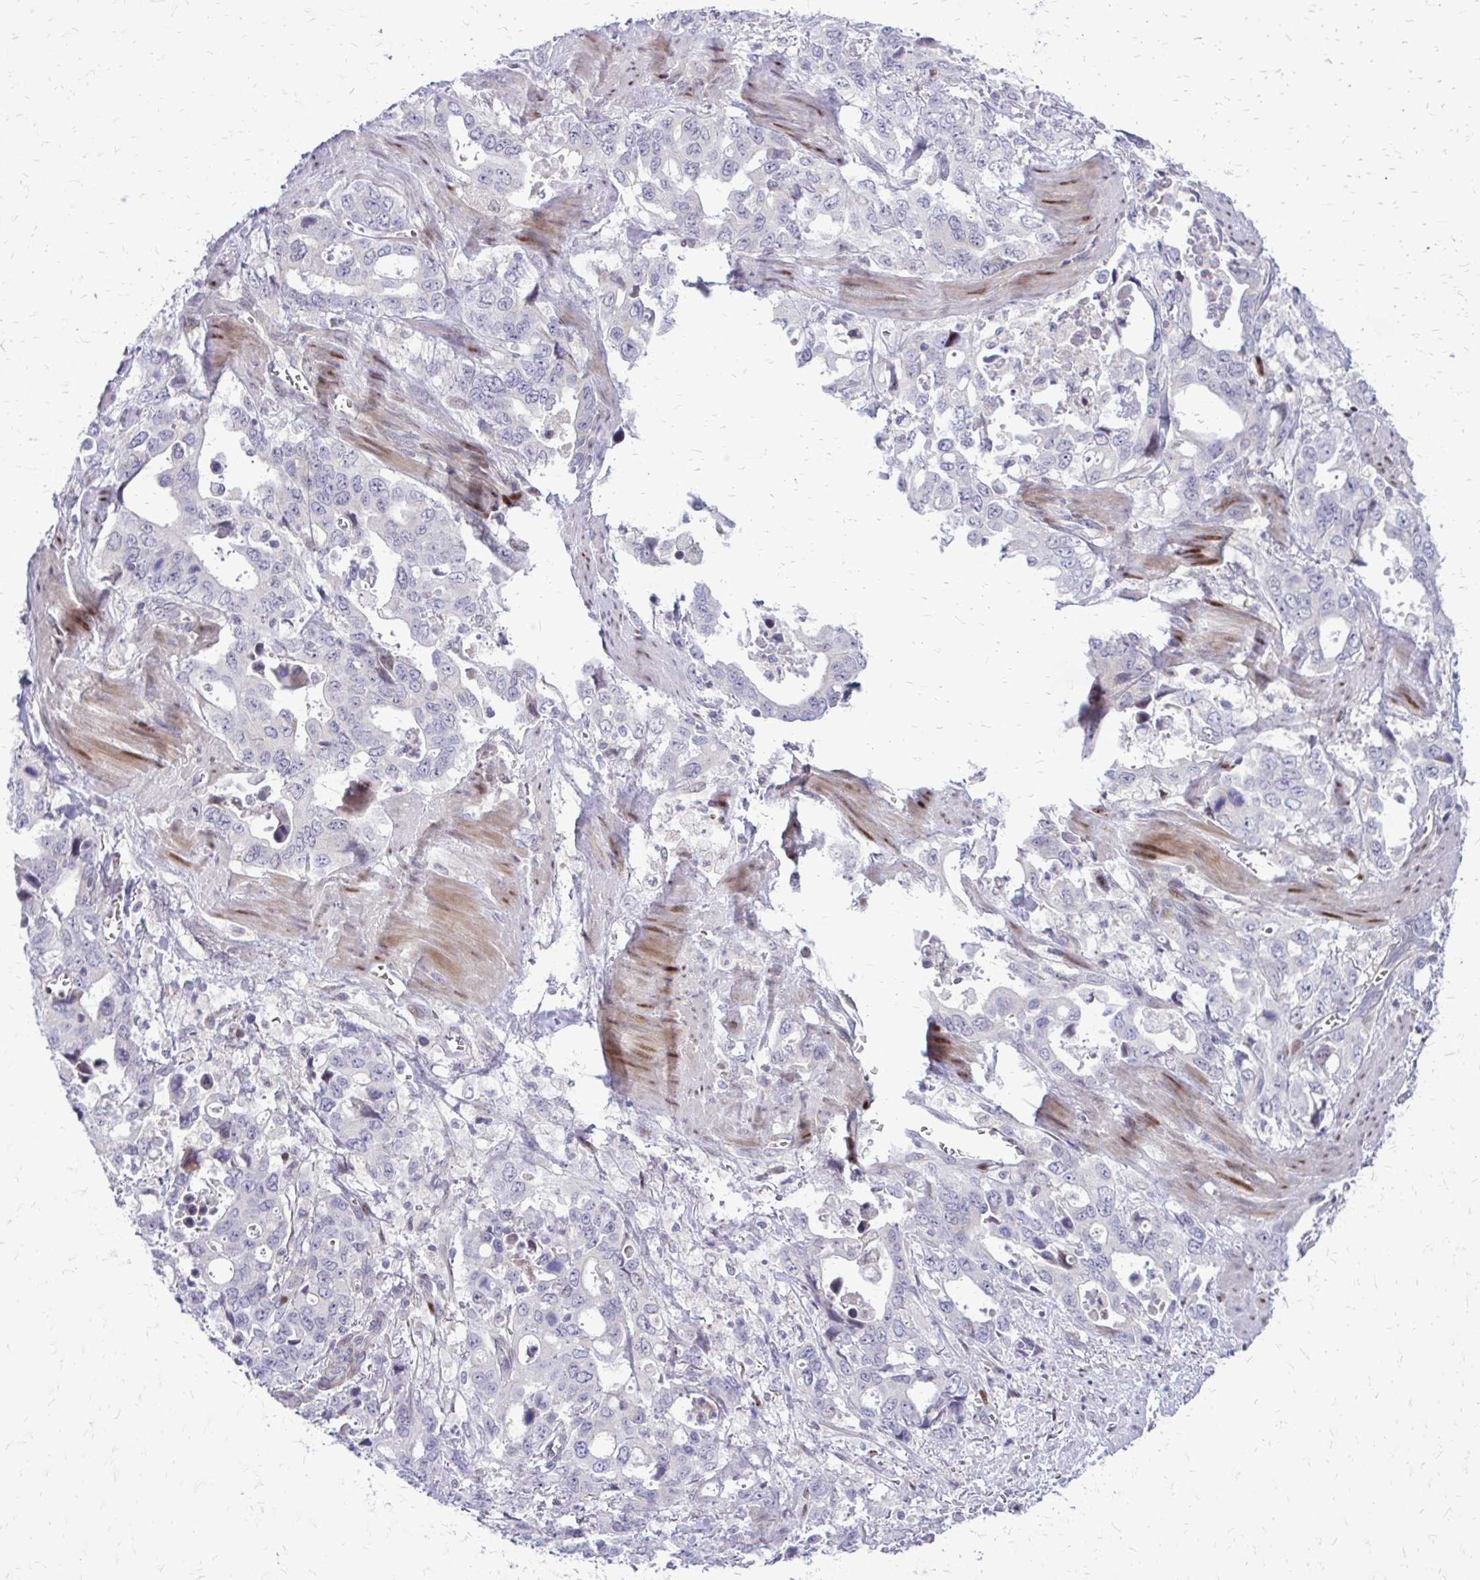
{"staining": {"intensity": "negative", "quantity": "none", "location": "none"}, "tissue": "stomach cancer", "cell_type": "Tumor cells", "image_type": "cancer", "snomed": [{"axis": "morphology", "description": "Adenocarcinoma, NOS"}, {"axis": "topography", "description": "Stomach, upper"}], "caption": "Immunohistochemical staining of stomach cancer (adenocarcinoma) exhibits no significant expression in tumor cells.", "gene": "PPDPFL", "patient": {"sex": "male", "age": 74}}